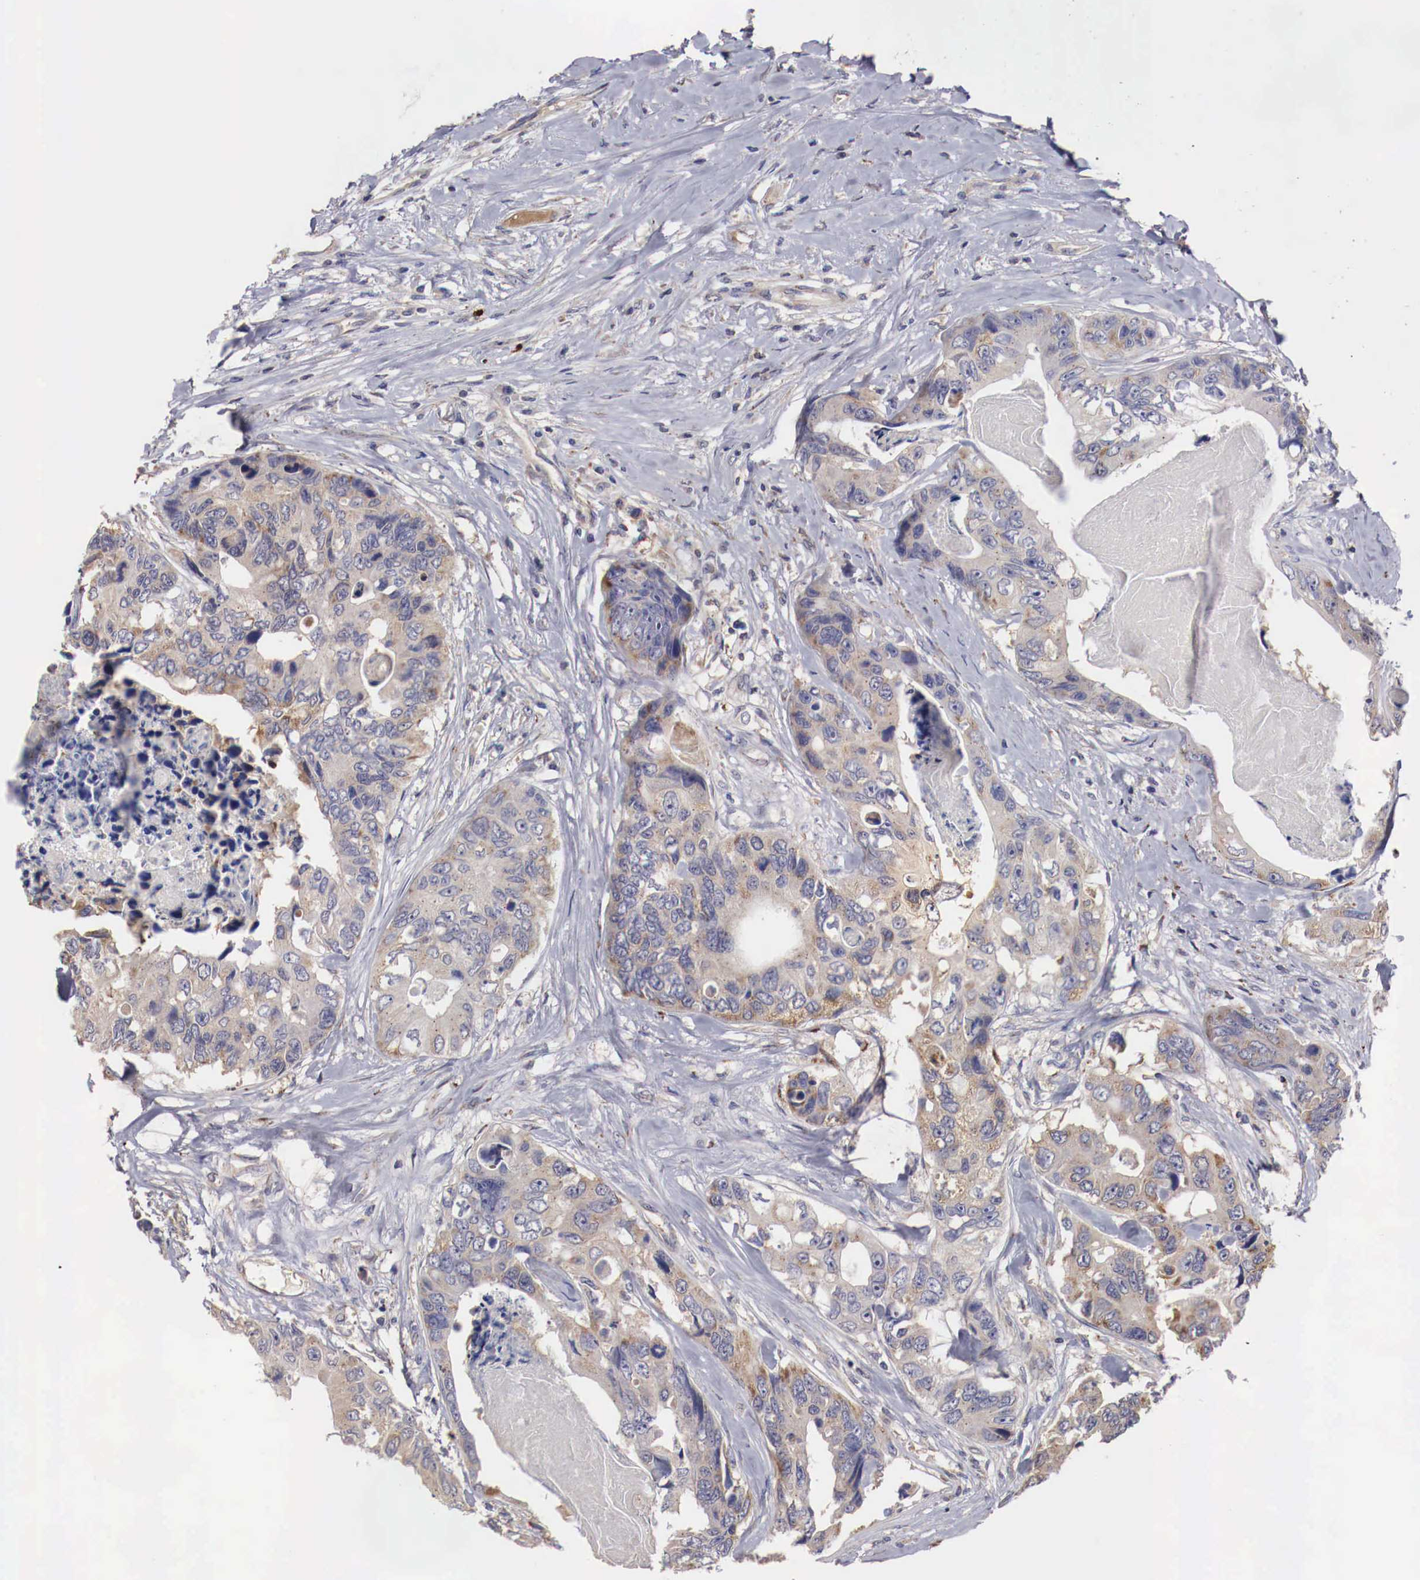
{"staining": {"intensity": "weak", "quantity": "25%-75%", "location": "cytoplasmic/membranous"}, "tissue": "colorectal cancer", "cell_type": "Tumor cells", "image_type": "cancer", "snomed": [{"axis": "morphology", "description": "Adenocarcinoma, NOS"}, {"axis": "topography", "description": "Colon"}], "caption": "Approximately 25%-75% of tumor cells in human adenocarcinoma (colorectal) reveal weak cytoplasmic/membranous protein positivity as visualized by brown immunohistochemical staining.", "gene": "PITPNA", "patient": {"sex": "female", "age": 86}}